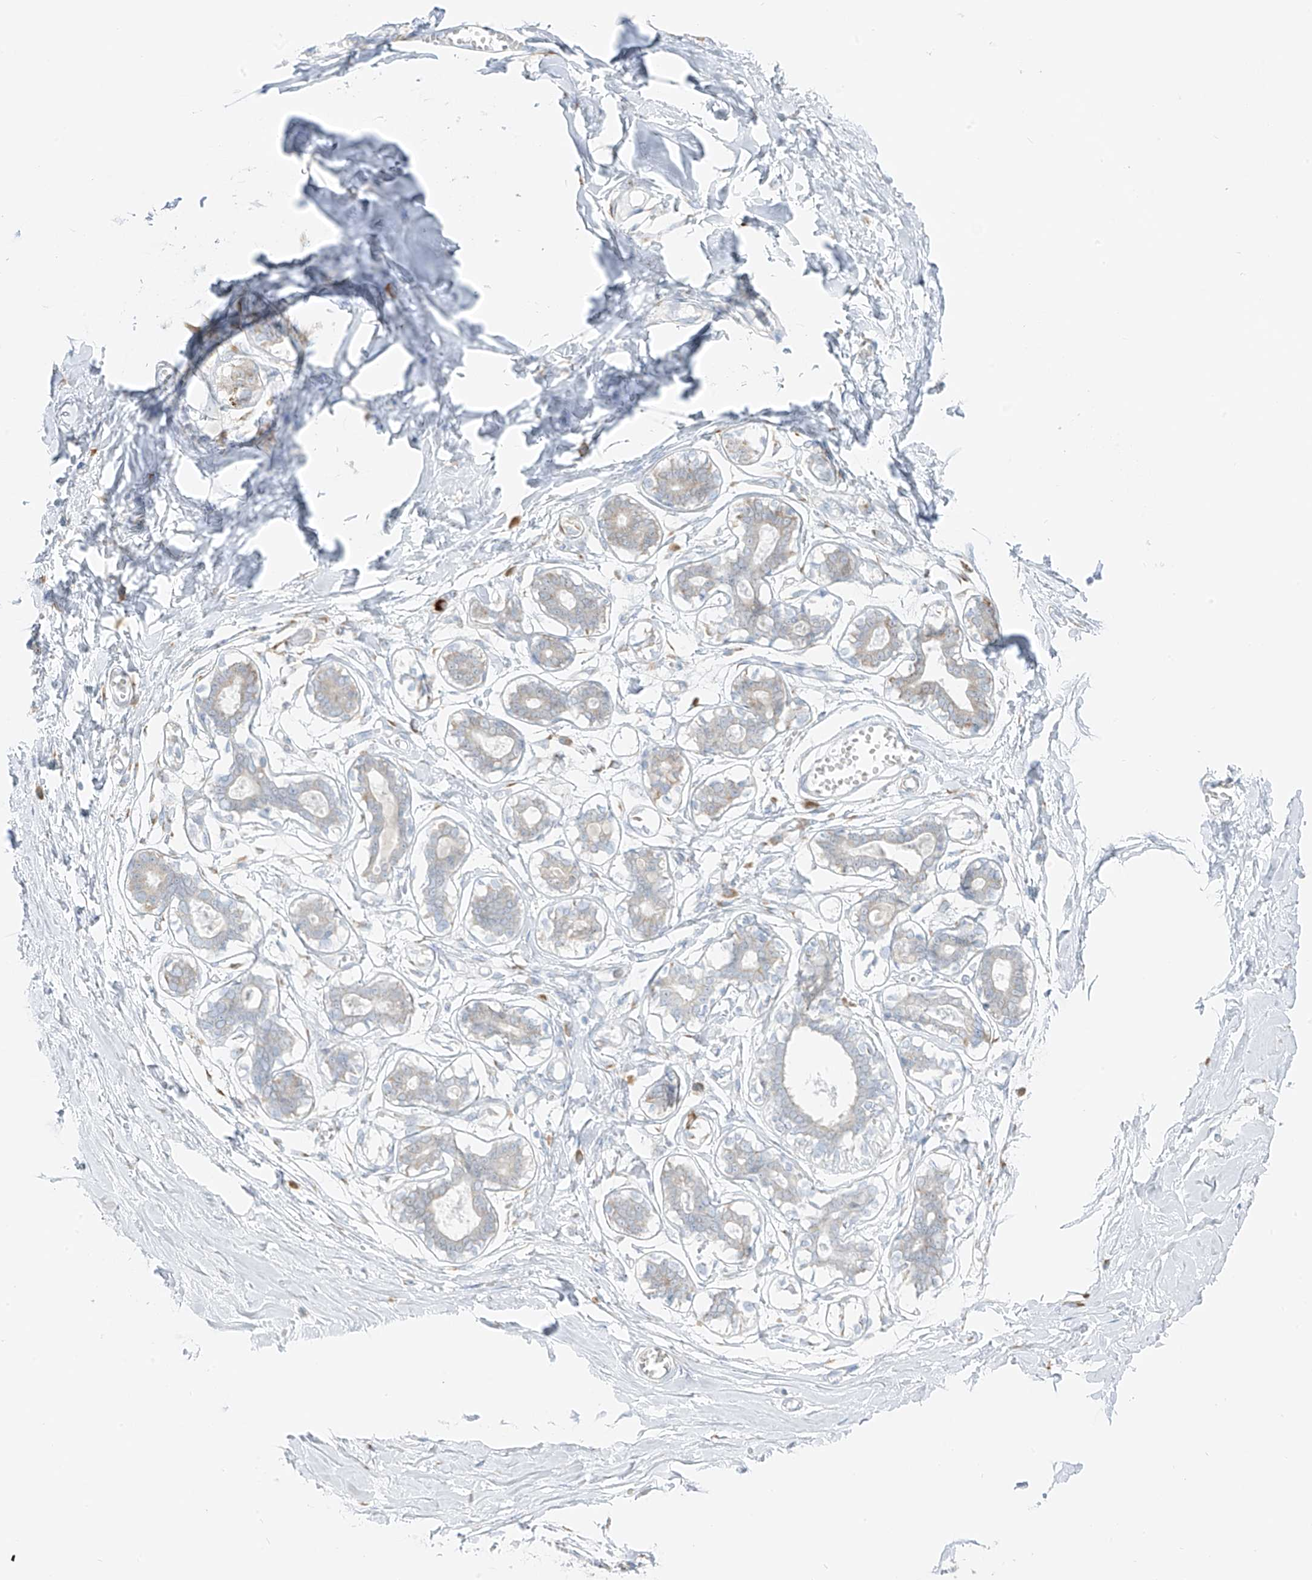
{"staining": {"intensity": "negative", "quantity": "none", "location": "none"}, "tissue": "breast", "cell_type": "Adipocytes", "image_type": "normal", "snomed": [{"axis": "morphology", "description": "Normal tissue, NOS"}, {"axis": "topography", "description": "Breast"}], "caption": "Immunohistochemistry histopathology image of normal breast: breast stained with DAB (3,3'-diaminobenzidine) demonstrates no significant protein expression in adipocytes. (Immunohistochemistry (ihc), brightfield microscopy, high magnification).", "gene": "LRRC59", "patient": {"sex": "female", "age": 27}}